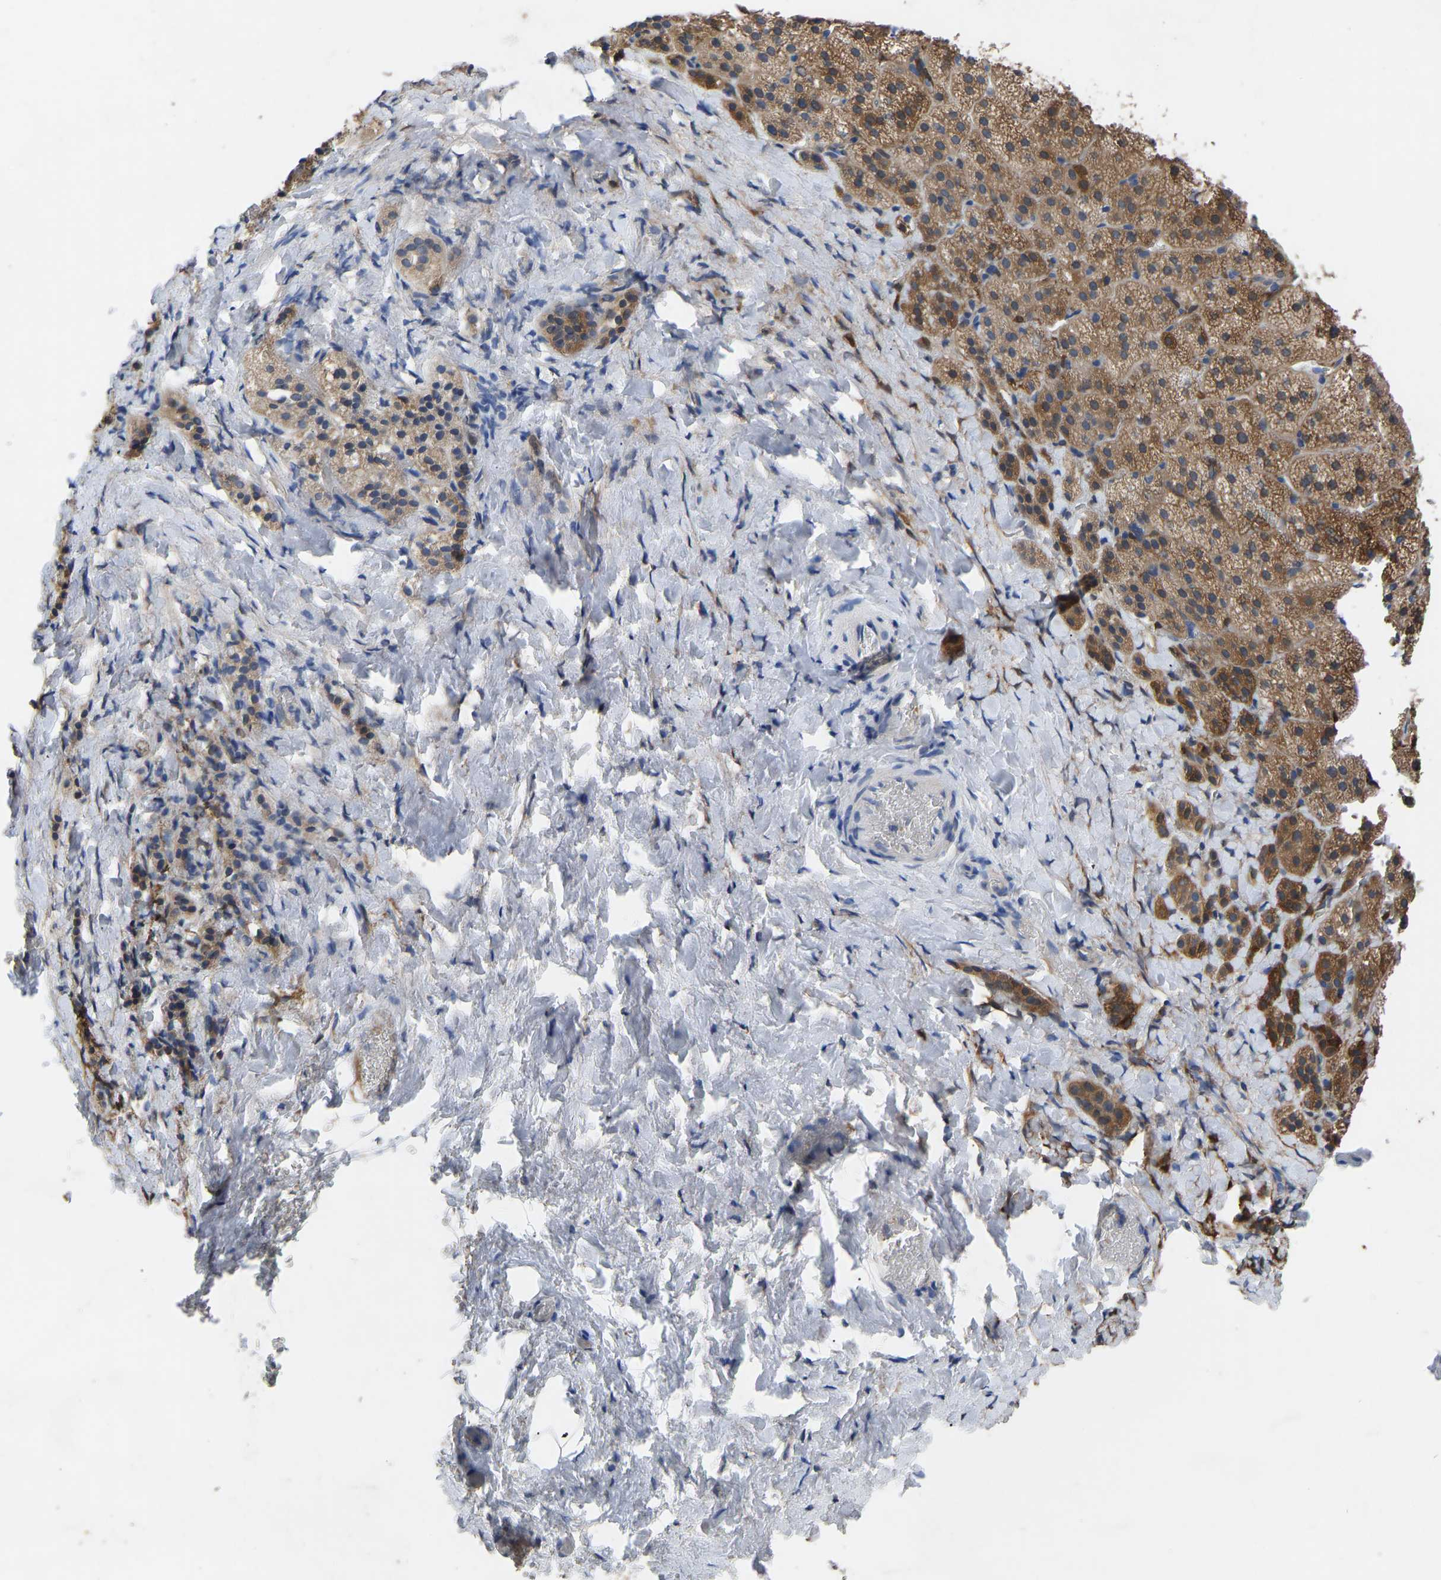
{"staining": {"intensity": "moderate", "quantity": ">75%", "location": "cytoplasmic/membranous"}, "tissue": "adrenal gland", "cell_type": "Glandular cells", "image_type": "normal", "snomed": [{"axis": "morphology", "description": "Normal tissue, NOS"}, {"axis": "topography", "description": "Adrenal gland"}], "caption": "Benign adrenal gland was stained to show a protein in brown. There is medium levels of moderate cytoplasmic/membranous expression in approximately >75% of glandular cells. Nuclei are stained in blue.", "gene": "RBP1", "patient": {"sex": "female", "age": 44}}